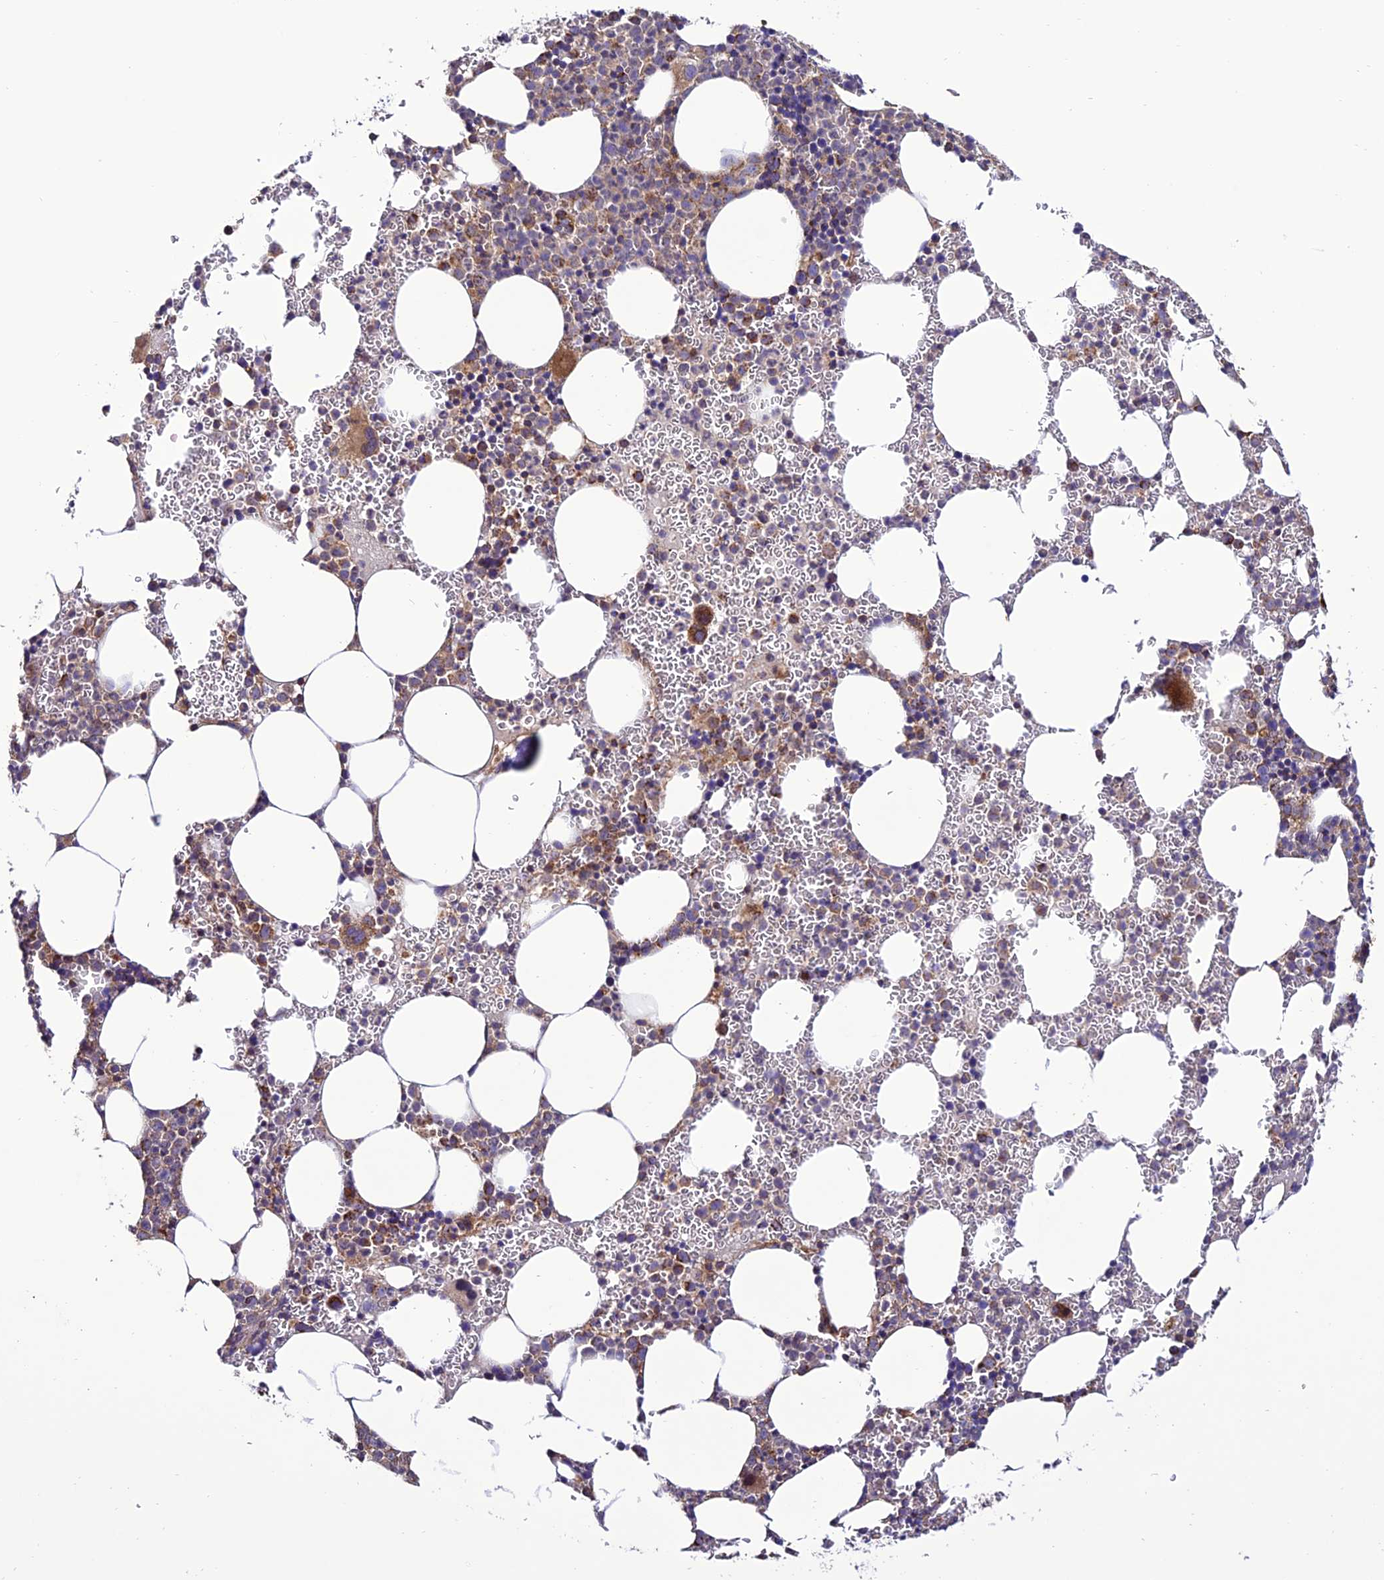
{"staining": {"intensity": "moderate", "quantity": "25%-75%", "location": "cytoplasmic/membranous"}, "tissue": "bone marrow", "cell_type": "Hematopoietic cells", "image_type": "normal", "snomed": [{"axis": "morphology", "description": "Normal tissue, NOS"}, {"axis": "topography", "description": "Bone marrow"}], "caption": "Bone marrow stained with a brown dye reveals moderate cytoplasmic/membranous positive staining in approximately 25%-75% of hematopoietic cells.", "gene": "MRPS9", "patient": {"sex": "female", "age": 78}}